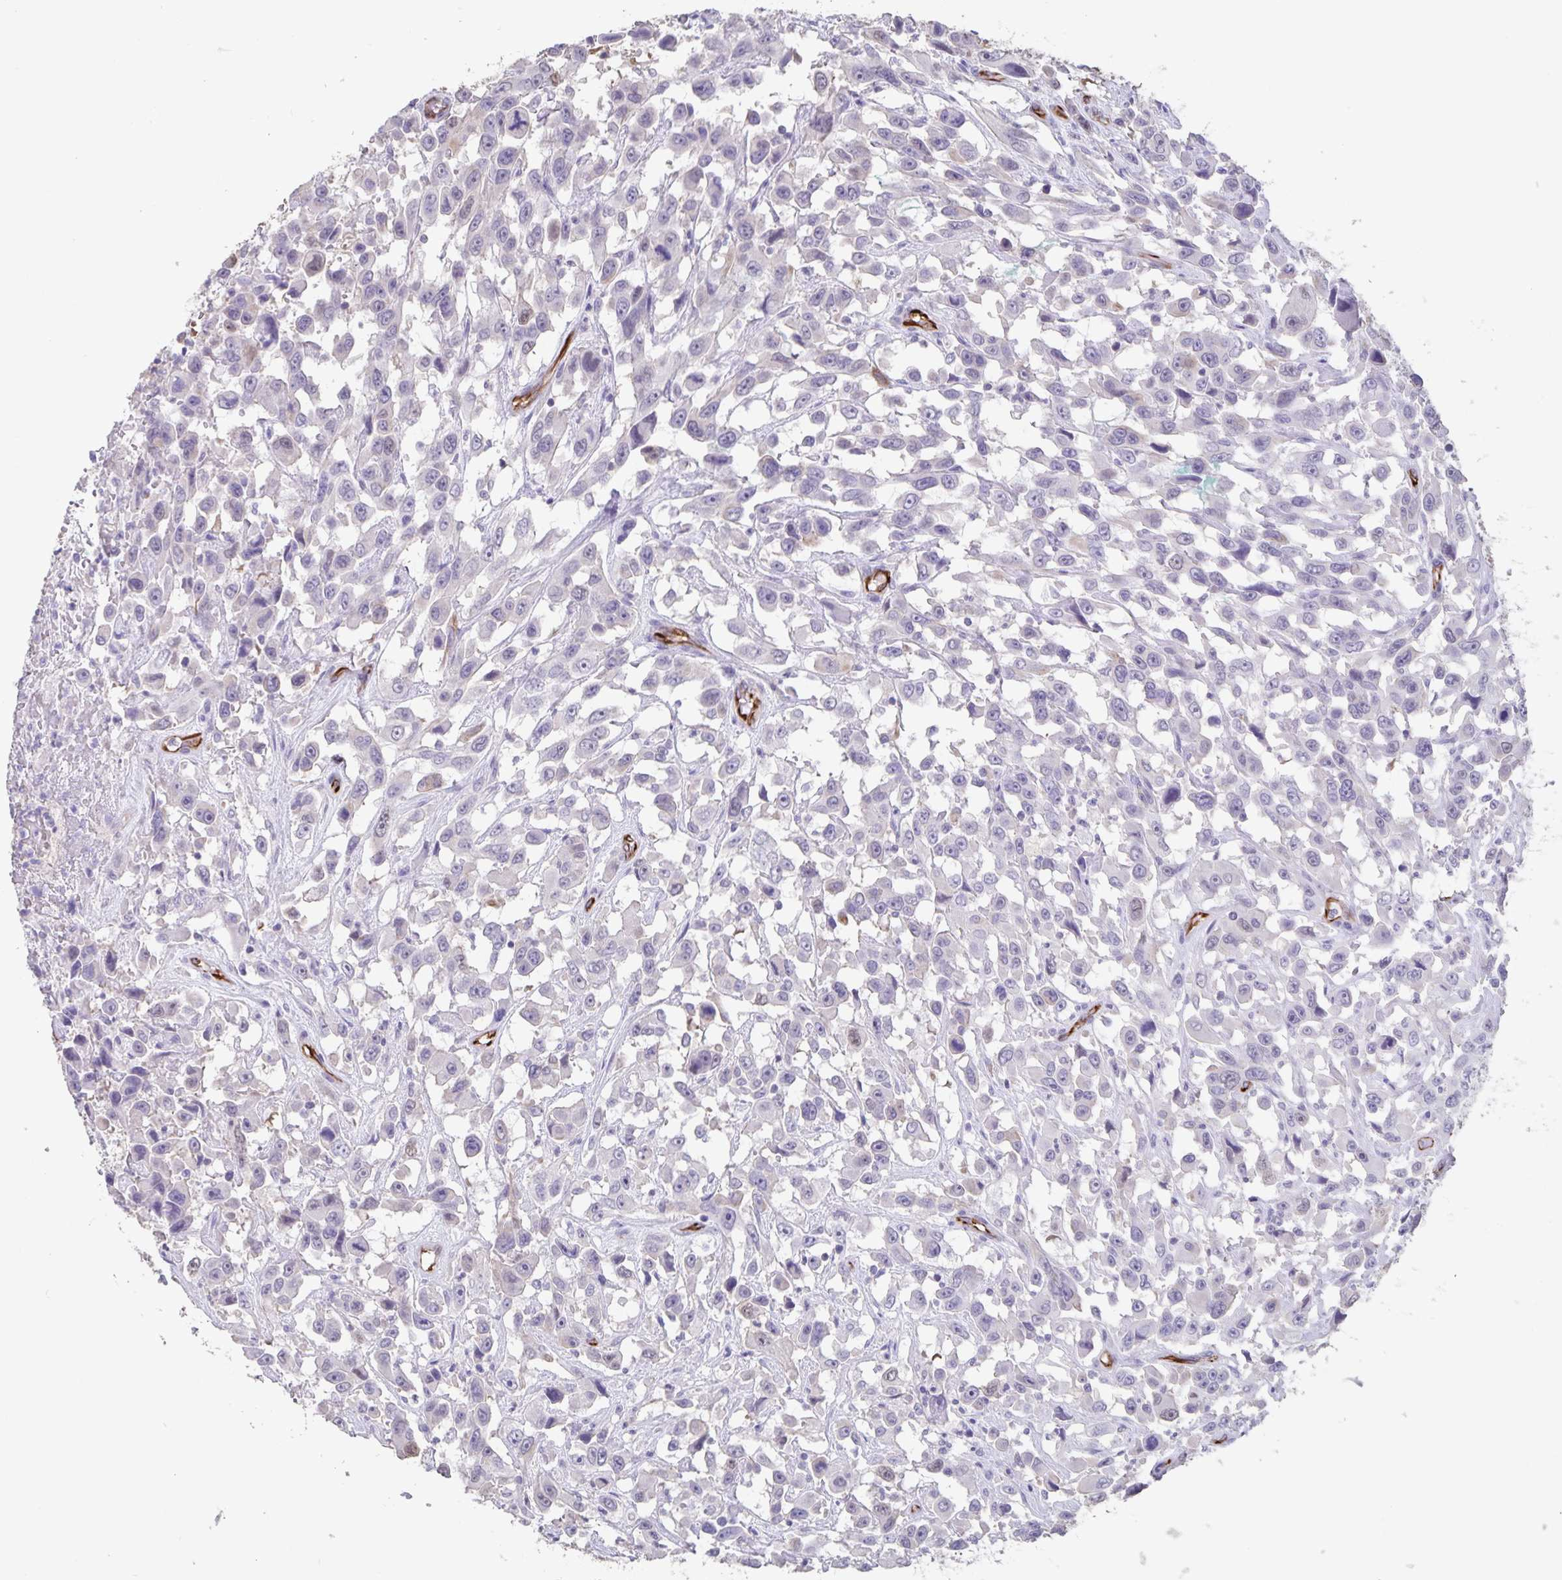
{"staining": {"intensity": "negative", "quantity": "none", "location": "none"}, "tissue": "urothelial cancer", "cell_type": "Tumor cells", "image_type": "cancer", "snomed": [{"axis": "morphology", "description": "Urothelial carcinoma, High grade"}, {"axis": "topography", "description": "Urinary bladder"}], "caption": "Immunohistochemistry (IHC) image of neoplastic tissue: urothelial cancer stained with DAB (3,3'-diaminobenzidine) reveals no significant protein expression in tumor cells. Nuclei are stained in blue.", "gene": "SYNM", "patient": {"sex": "male", "age": 53}}